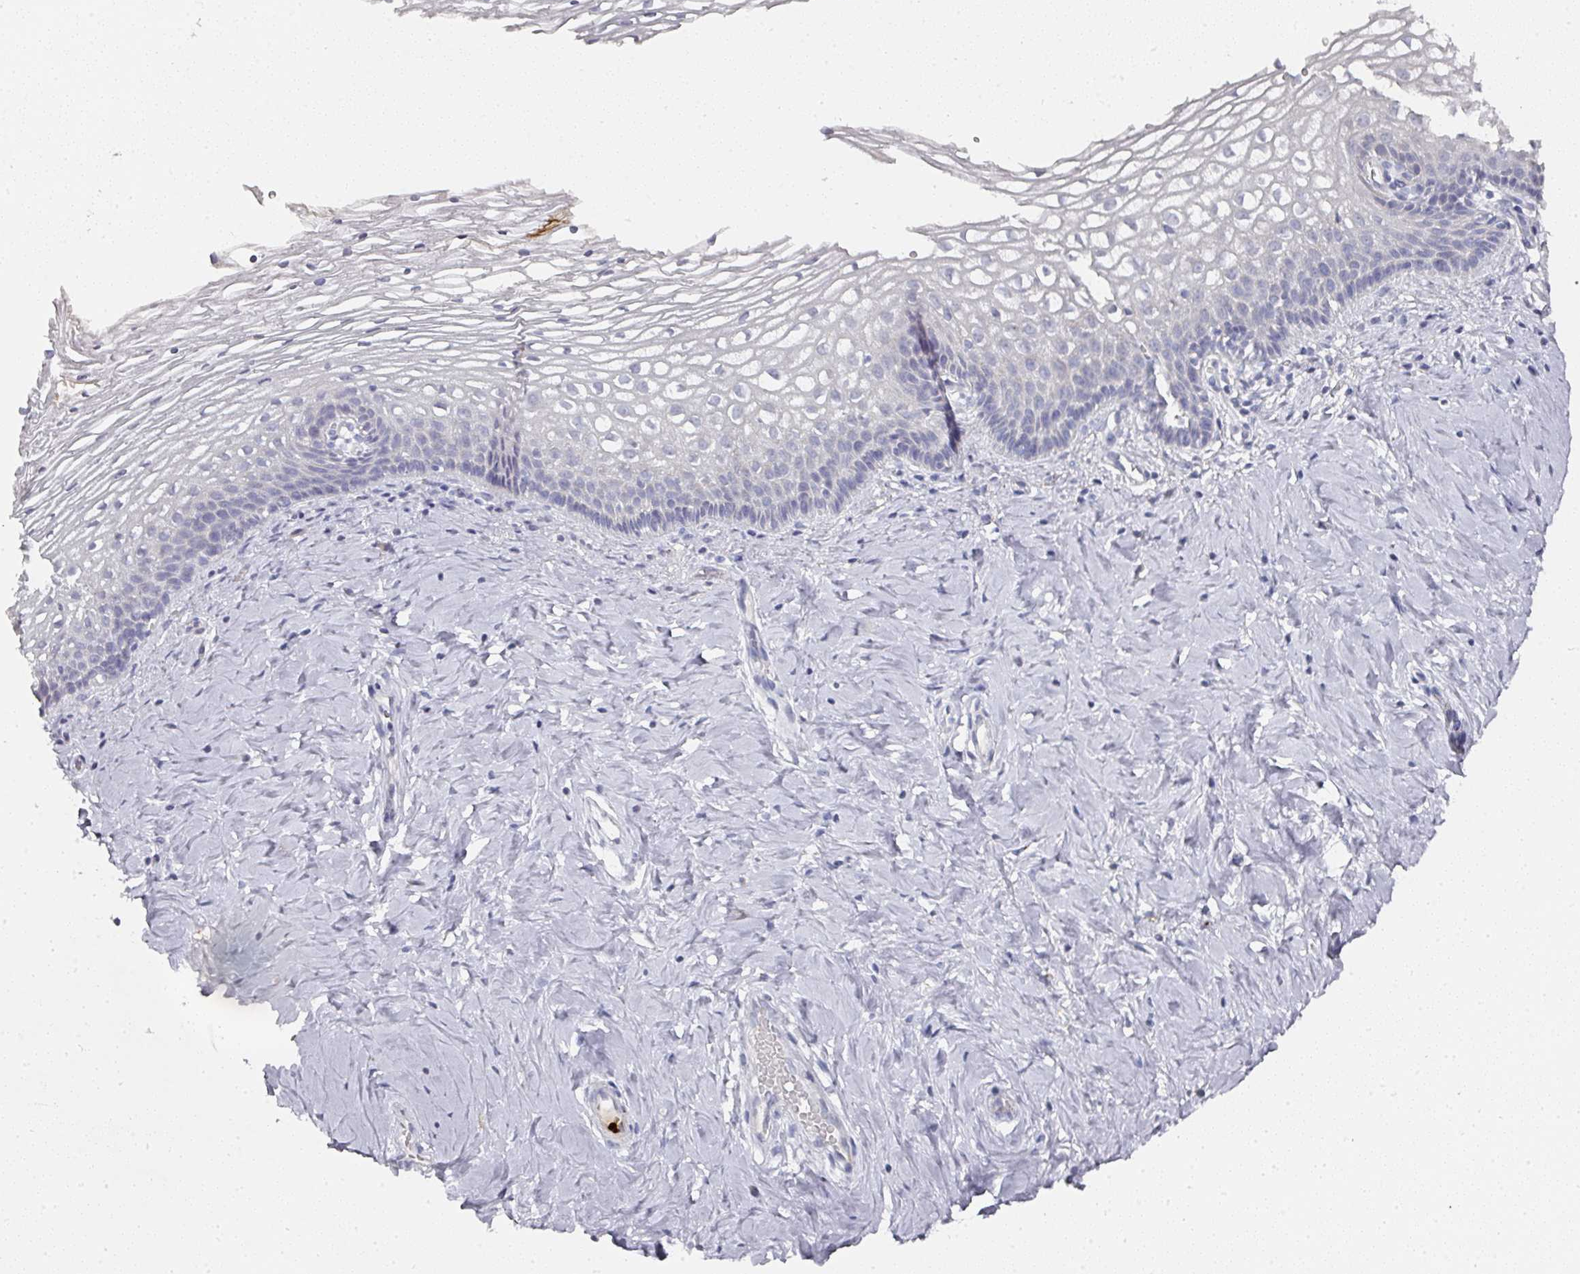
{"staining": {"intensity": "negative", "quantity": "none", "location": "none"}, "tissue": "cervix", "cell_type": "Glandular cells", "image_type": "normal", "snomed": [{"axis": "morphology", "description": "Normal tissue, NOS"}, {"axis": "topography", "description": "Cervix"}], "caption": "Protein analysis of benign cervix demonstrates no significant staining in glandular cells.", "gene": "CAMP", "patient": {"sex": "female", "age": 36}}